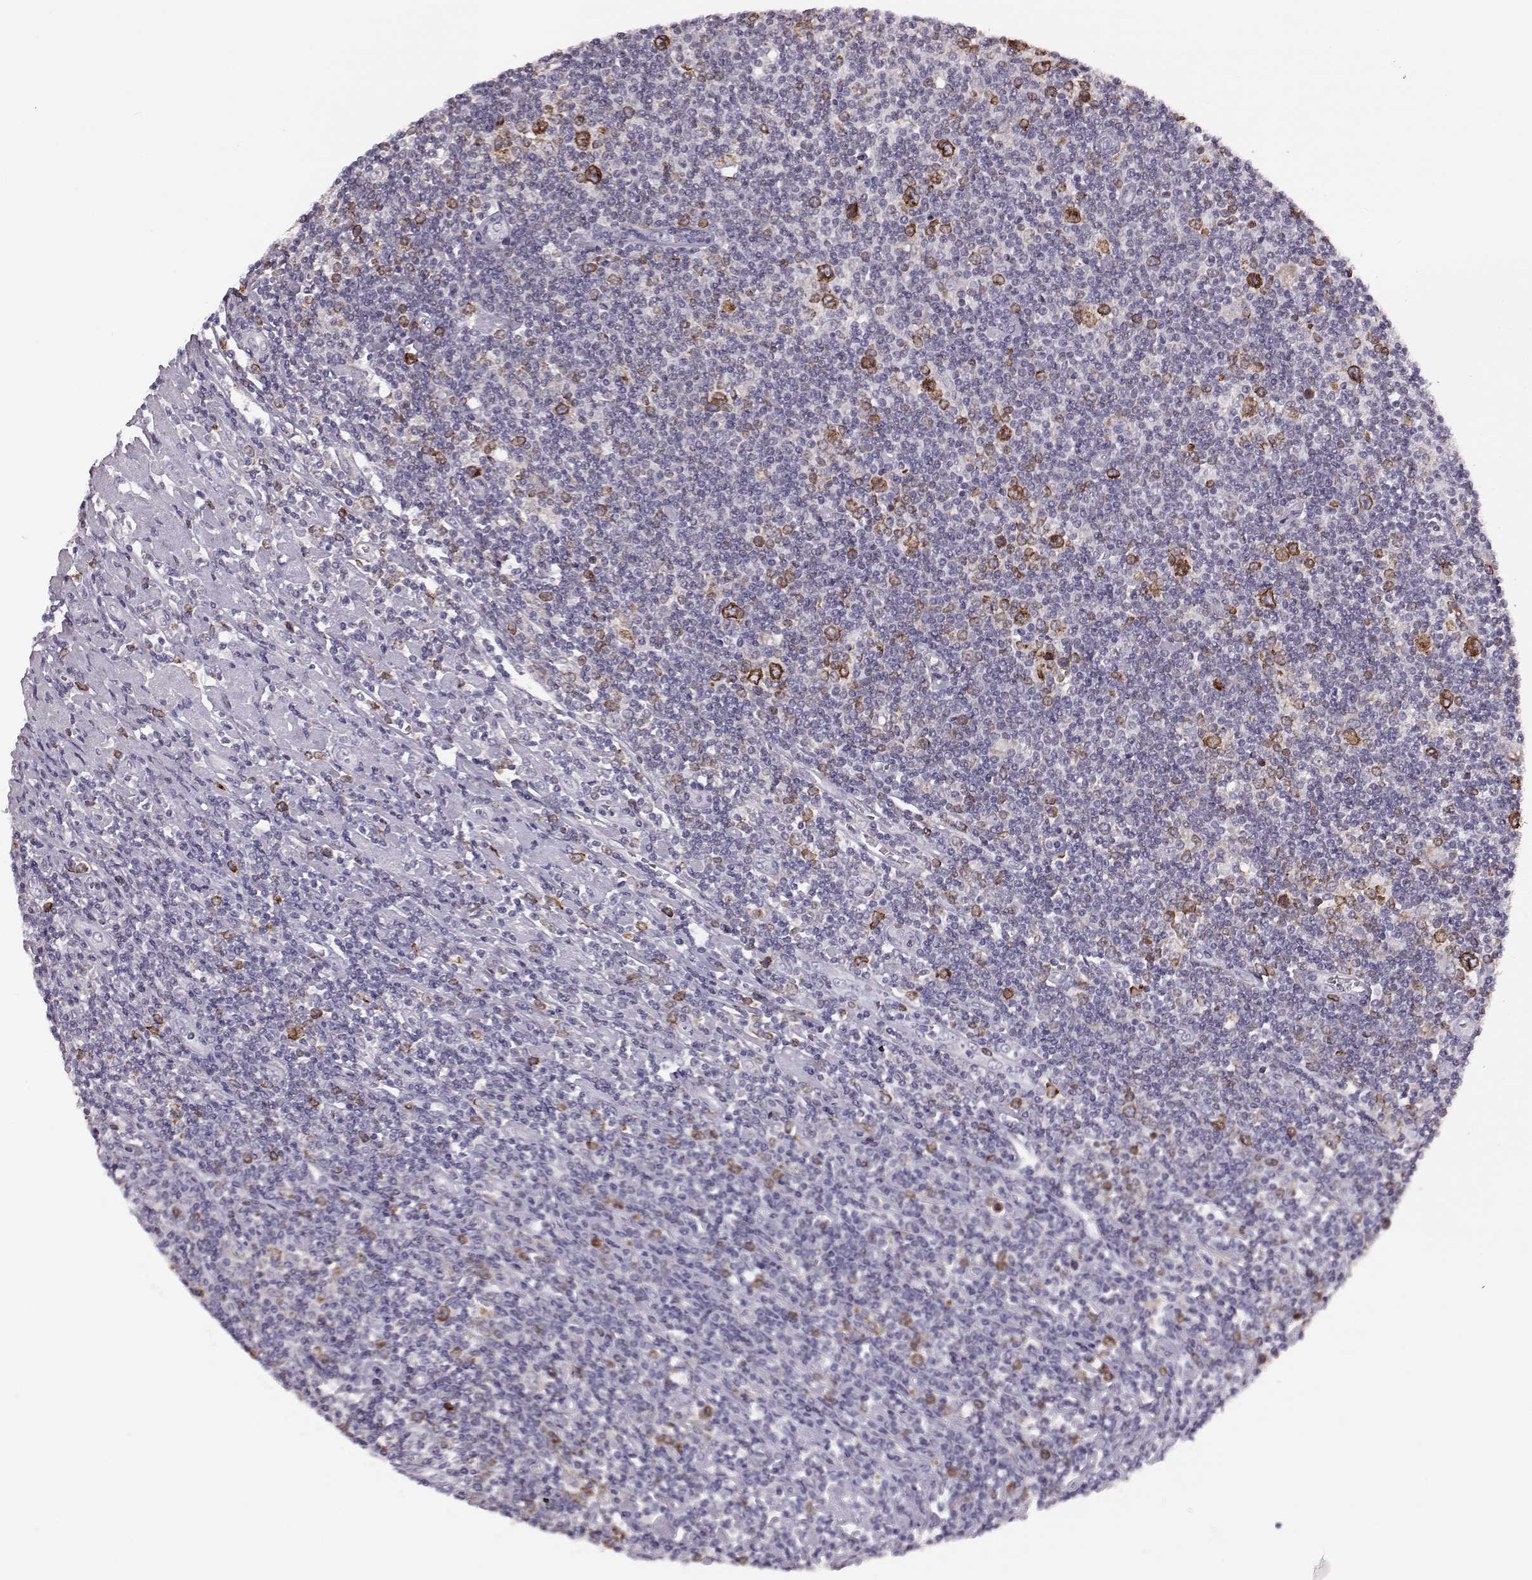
{"staining": {"intensity": "strong", "quantity": "25%-75%", "location": "cytoplasmic/membranous"}, "tissue": "lymphoma", "cell_type": "Tumor cells", "image_type": "cancer", "snomed": [{"axis": "morphology", "description": "Hodgkin's disease, NOS"}, {"axis": "topography", "description": "Lymph node"}], "caption": "Protein expression analysis of human Hodgkin's disease reveals strong cytoplasmic/membranous staining in approximately 25%-75% of tumor cells.", "gene": "ELOVL5", "patient": {"sex": "male", "age": 40}}